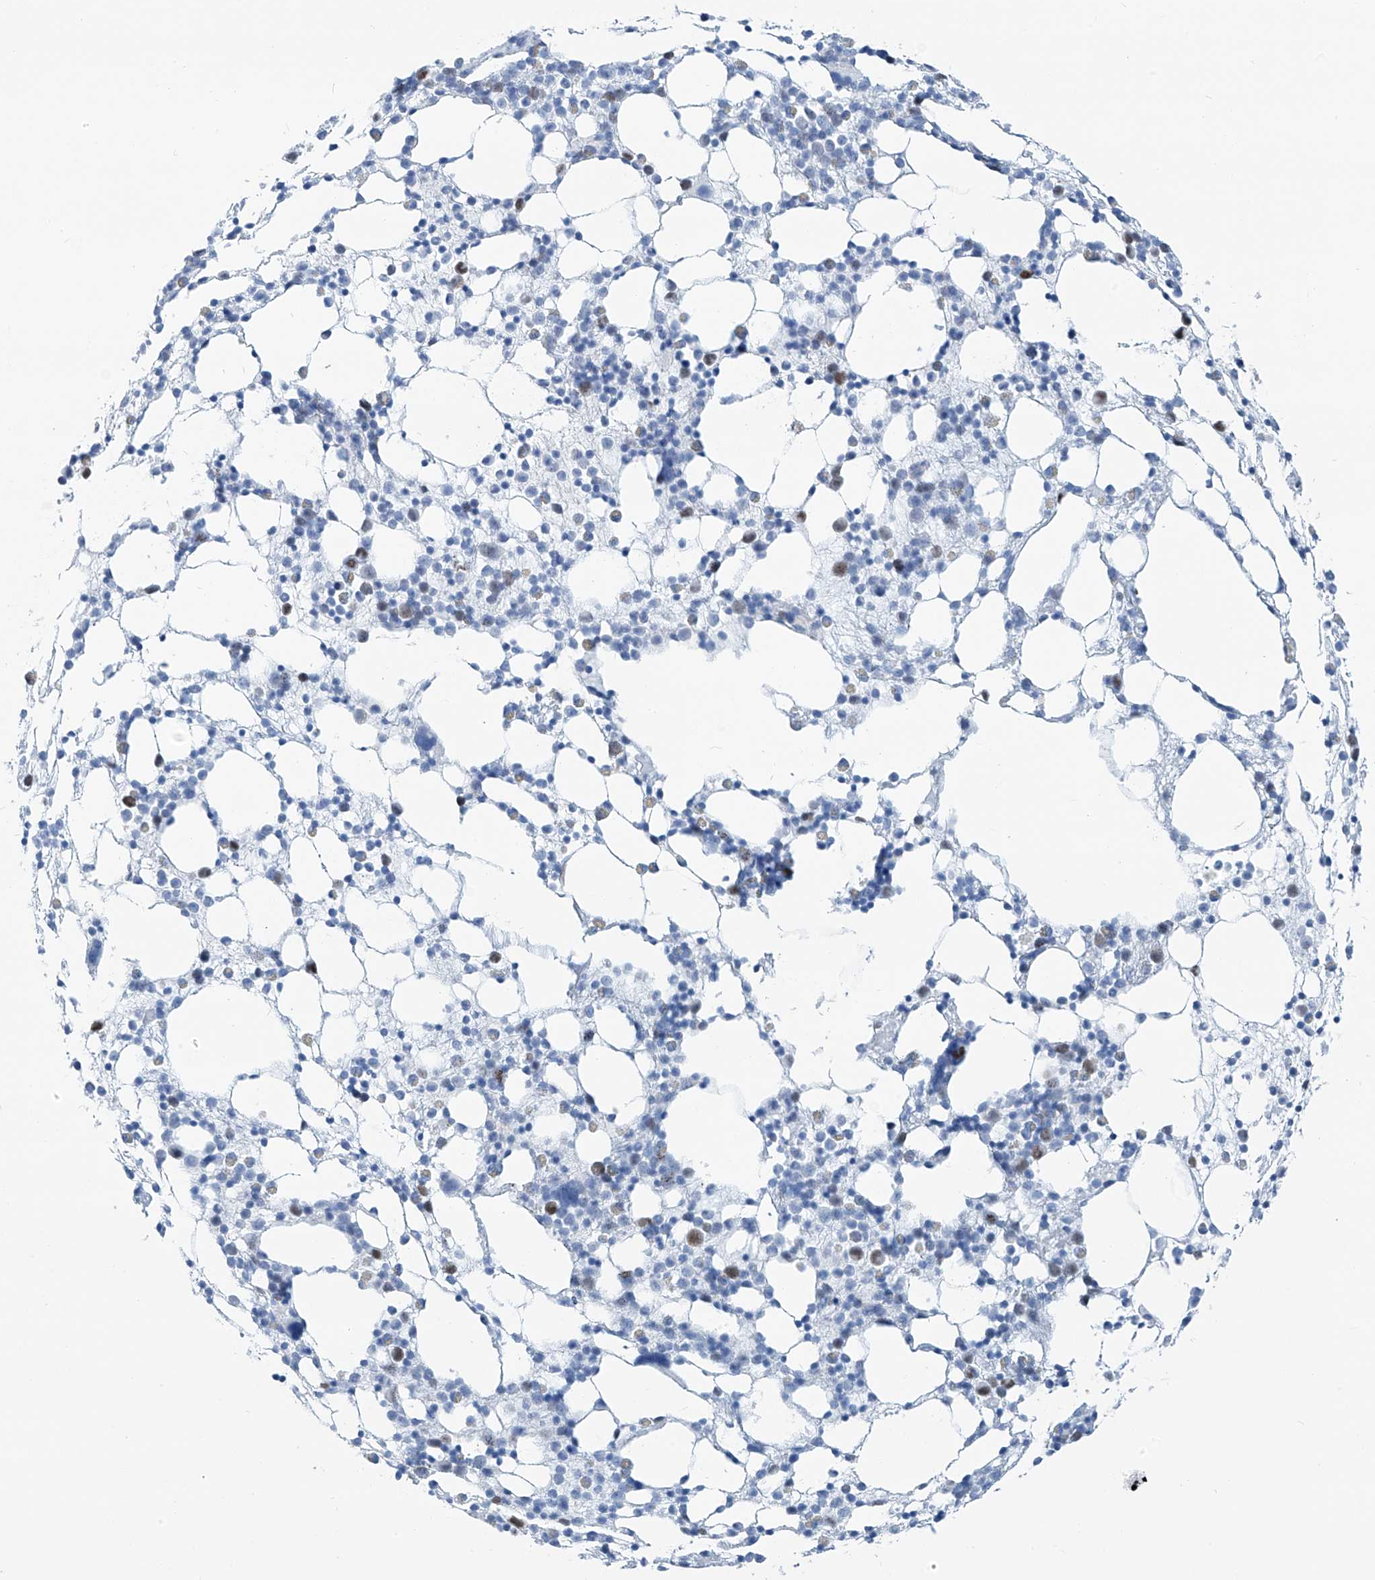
{"staining": {"intensity": "weak", "quantity": "<25%", "location": "nuclear"}, "tissue": "bone marrow", "cell_type": "Hematopoietic cells", "image_type": "normal", "snomed": [{"axis": "morphology", "description": "Normal tissue, NOS"}, {"axis": "topography", "description": "Bone marrow"}], "caption": "A high-resolution histopathology image shows immunohistochemistry staining of normal bone marrow, which demonstrates no significant expression in hematopoietic cells.", "gene": "SGO2", "patient": {"sex": "female", "age": 57}}